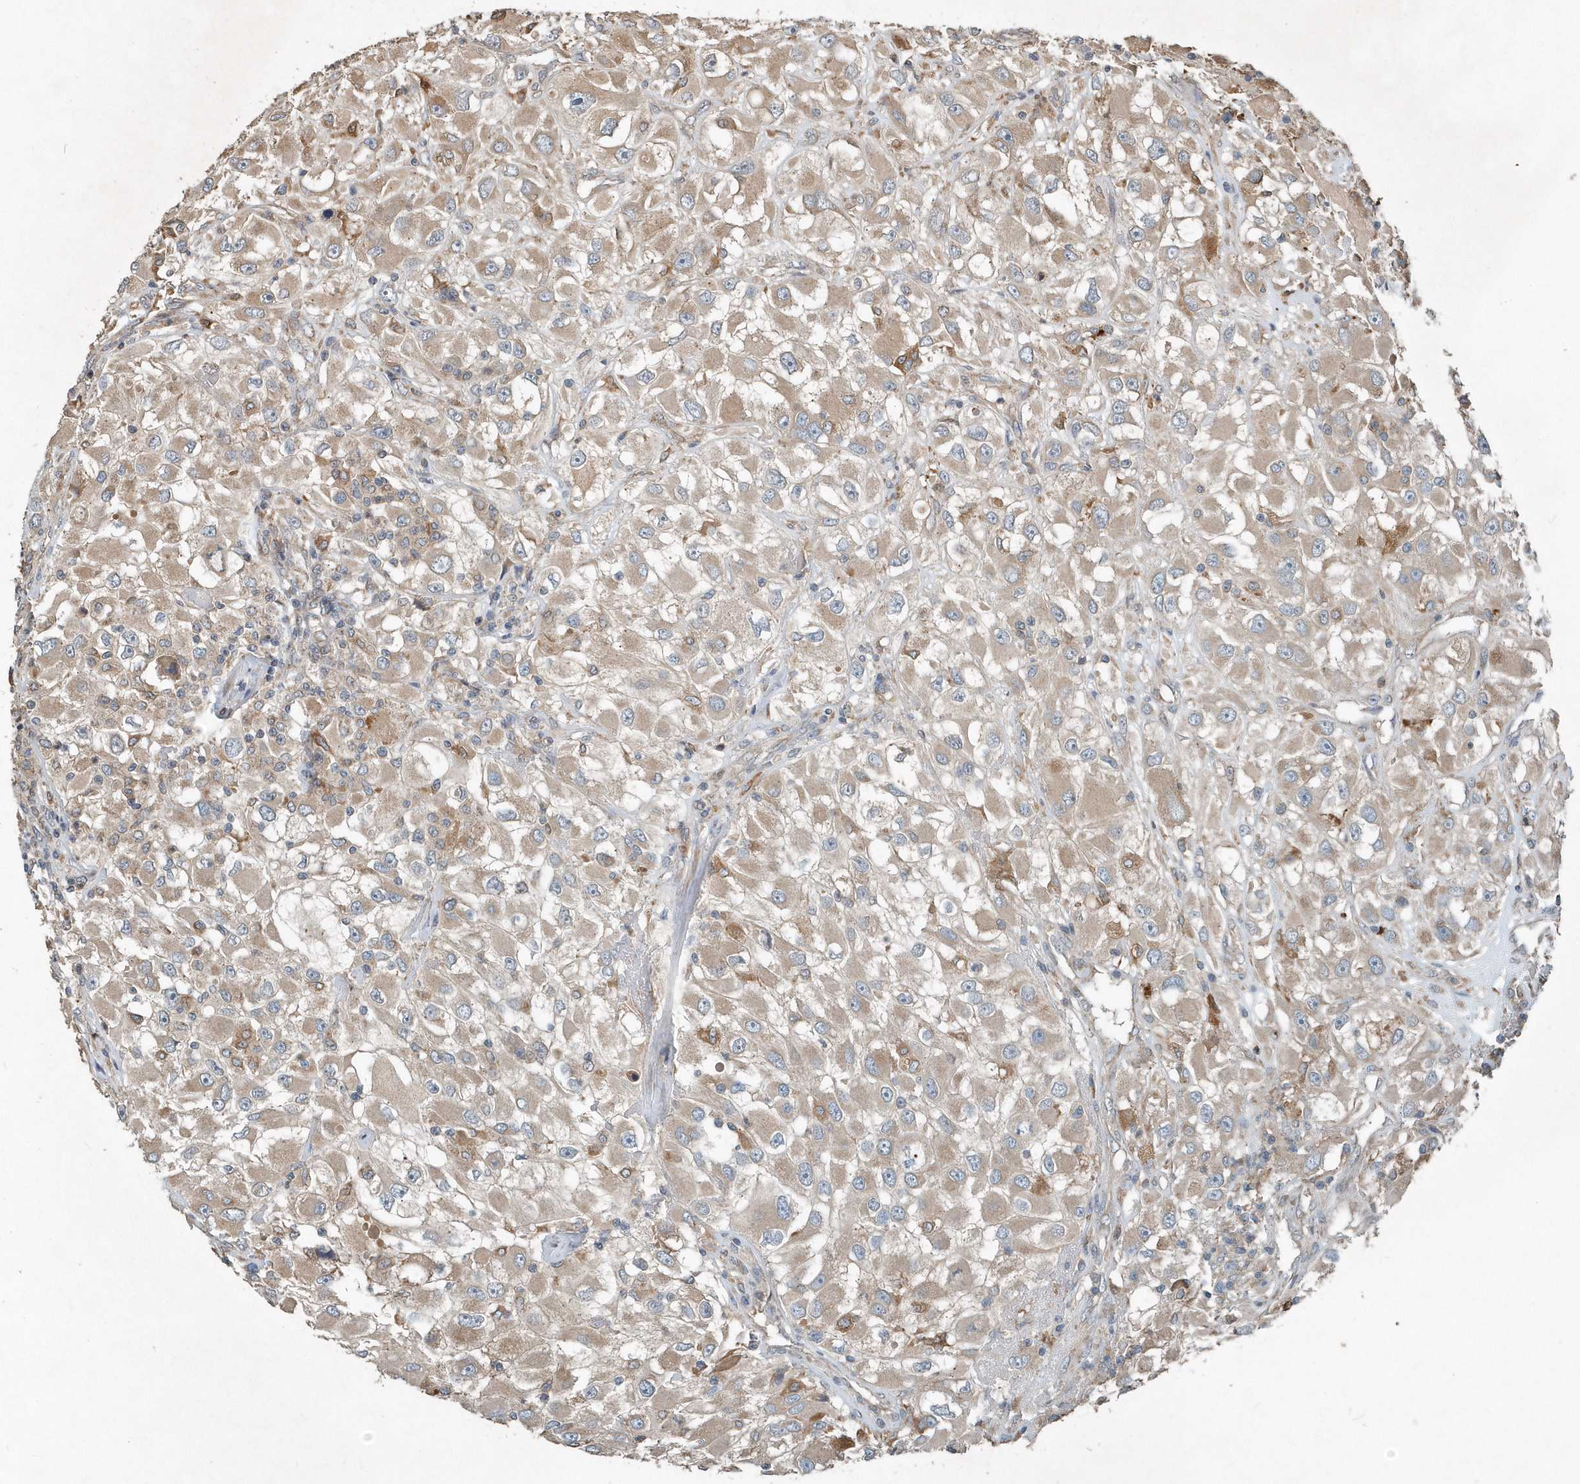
{"staining": {"intensity": "moderate", "quantity": "25%-75%", "location": "cytoplasmic/membranous"}, "tissue": "renal cancer", "cell_type": "Tumor cells", "image_type": "cancer", "snomed": [{"axis": "morphology", "description": "Adenocarcinoma, NOS"}, {"axis": "topography", "description": "Kidney"}], "caption": "This is an image of immunohistochemistry staining of adenocarcinoma (renal), which shows moderate positivity in the cytoplasmic/membranous of tumor cells.", "gene": "SCFD2", "patient": {"sex": "female", "age": 52}}